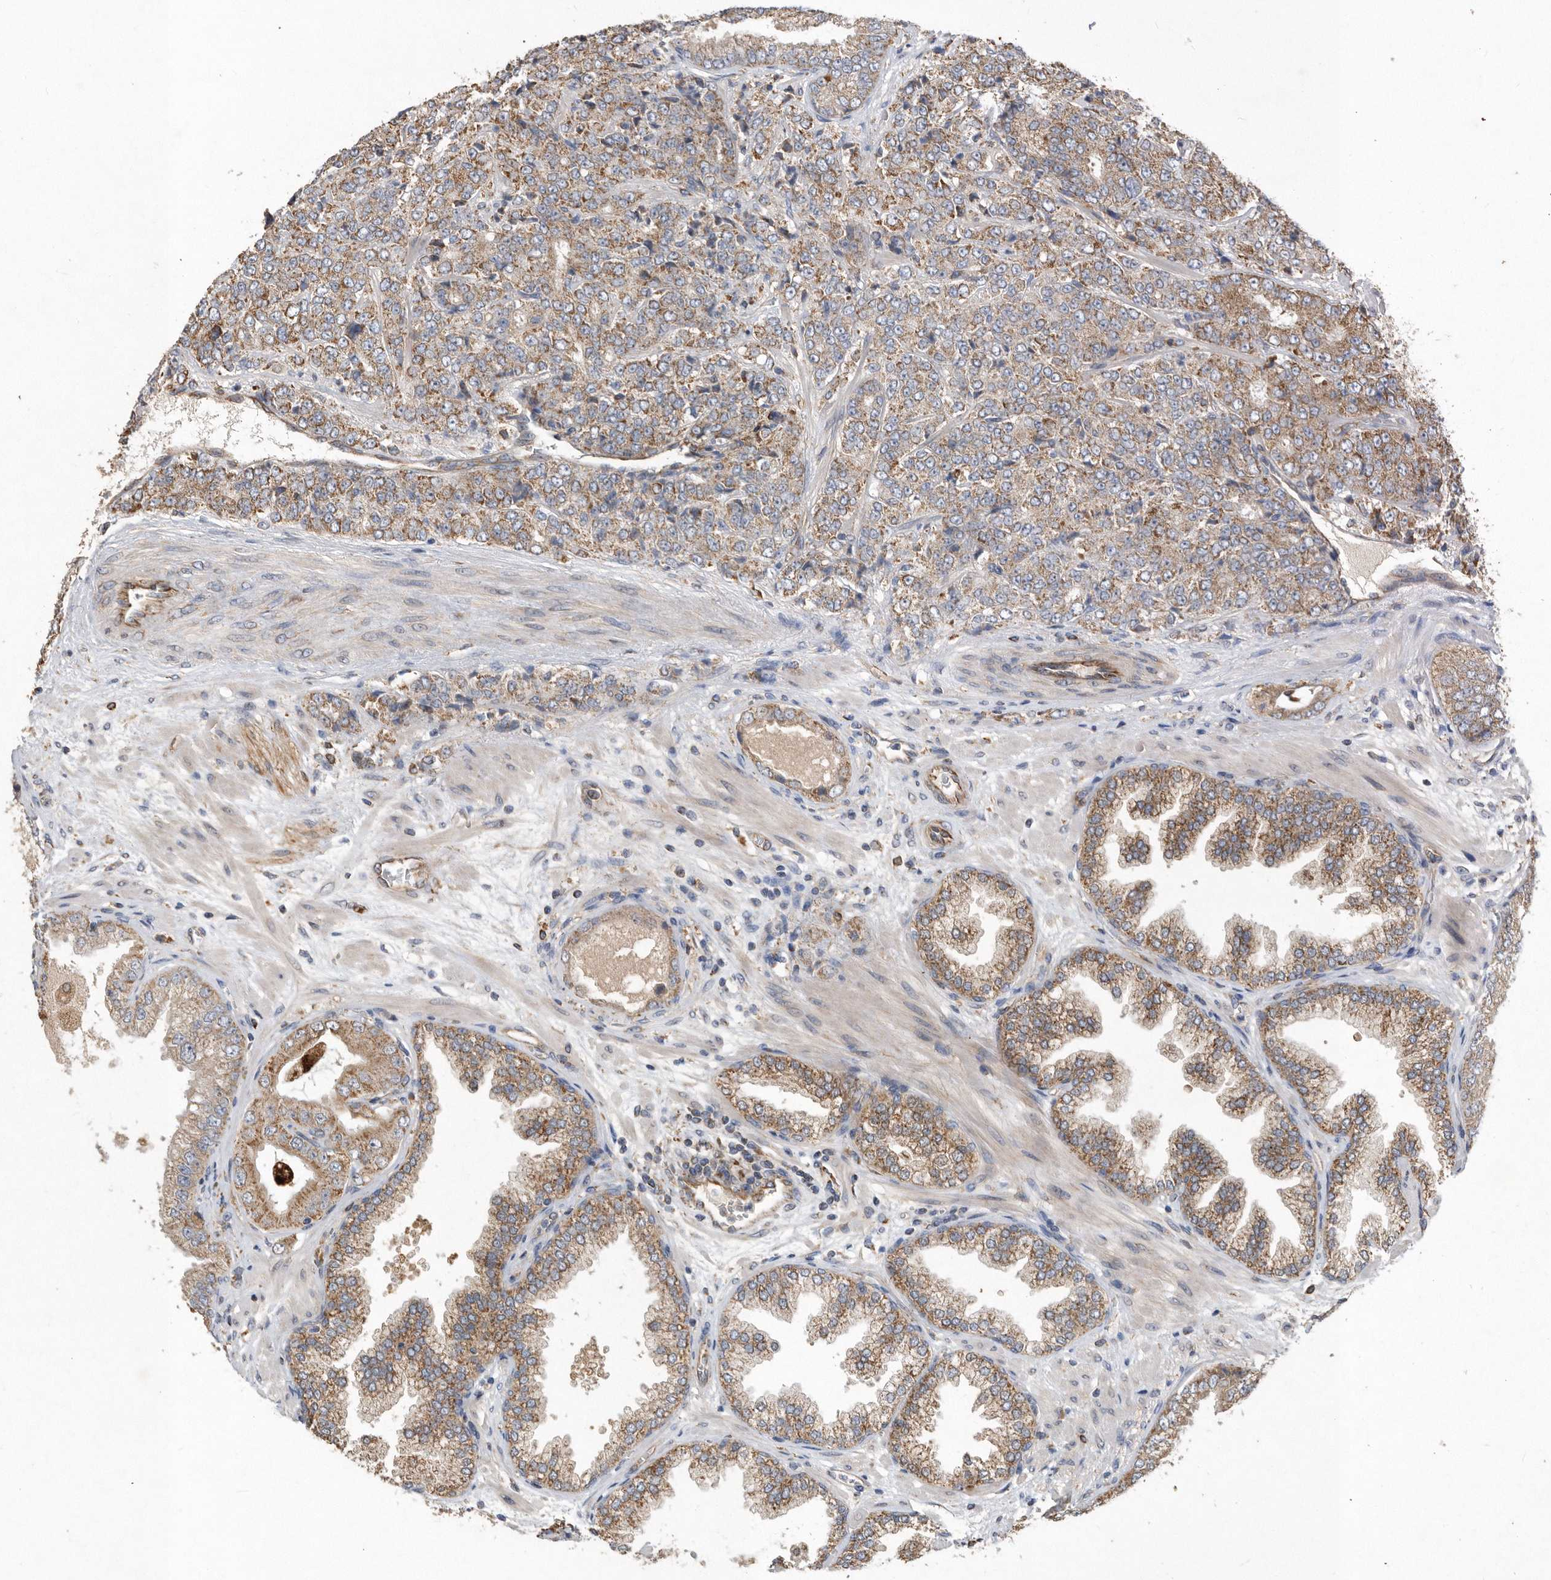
{"staining": {"intensity": "moderate", "quantity": ">75%", "location": "cytoplasmic/membranous"}, "tissue": "prostate cancer", "cell_type": "Tumor cells", "image_type": "cancer", "snomed": [{"axis": "morphology", "description": "Adenocarcinoma, High grade"}, {"axis": "topography", "description": "Prostate"}], "caption": "Human prostate cancer (high-grade adenocarcinoma) stained for a protein (brown) reveals moderate cytoplasmic/membranous positive staining in about >75% of tumor cells.", "gene": "PON2", "patient": {"sex": "male", "age": 58}}